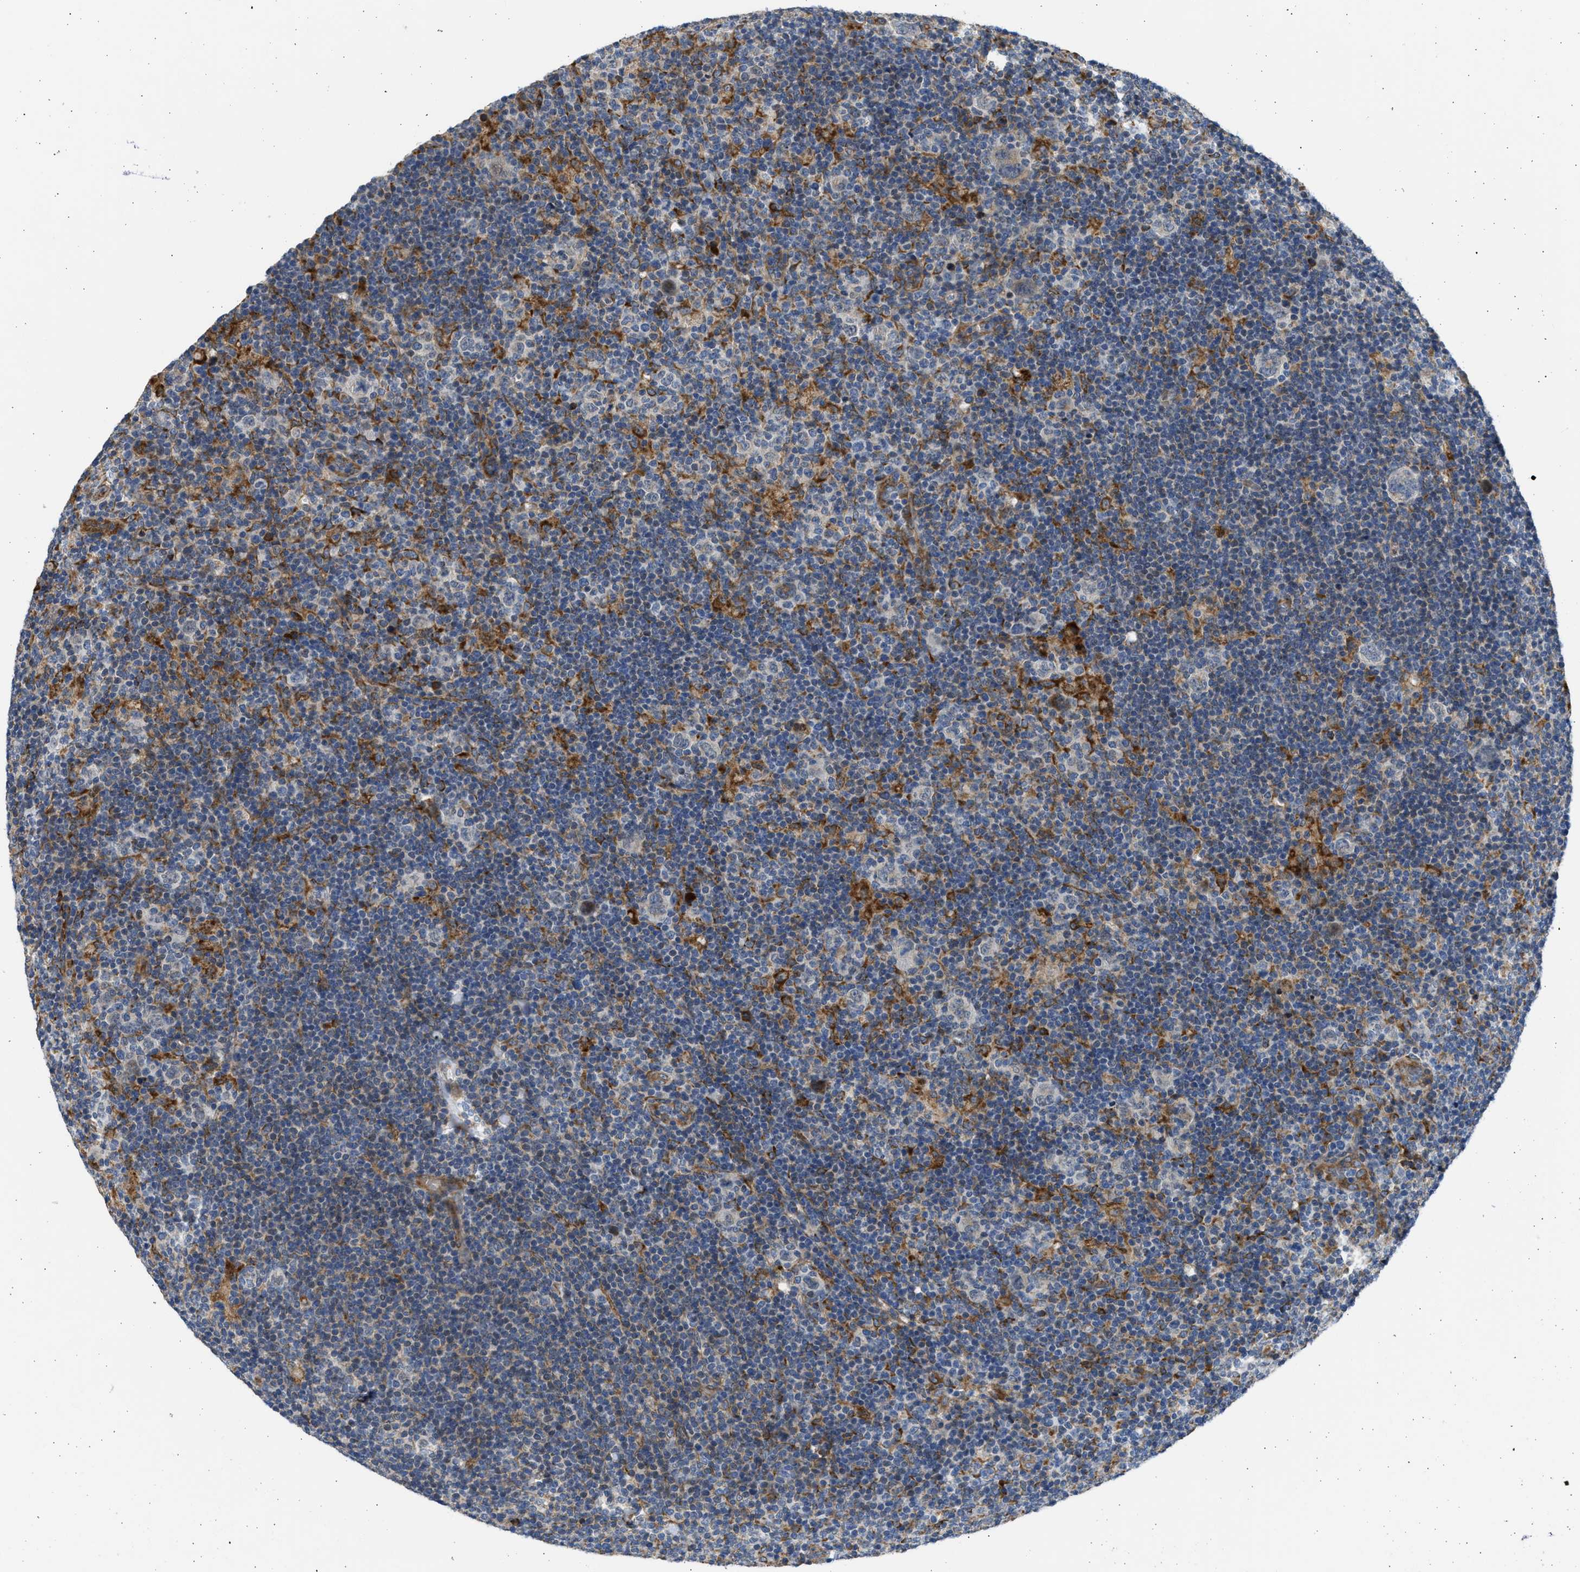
{"staining": {"intensity": "weak", "quantity": "25%-75%", "location": "cytoplasmic/membranous"}, "tissue": "lymphoma", "cell_type": "Tumor cells", "image_type": "cancer", "snomed": [{"axis": "morphology", "description": "Hodgkin's disease, NOS"}, {"axis": "topography", "description": "Lymph node"}], "caption": "This micrograph exhibits immunohistochemistry (IHC) staining of human lymphoma, with low weak cytoplasmic/membranous positivity in approximately 25%-75% of tumor cells.", "gene": "PLD2", "patient": {"sex": "female", "age": 57}}